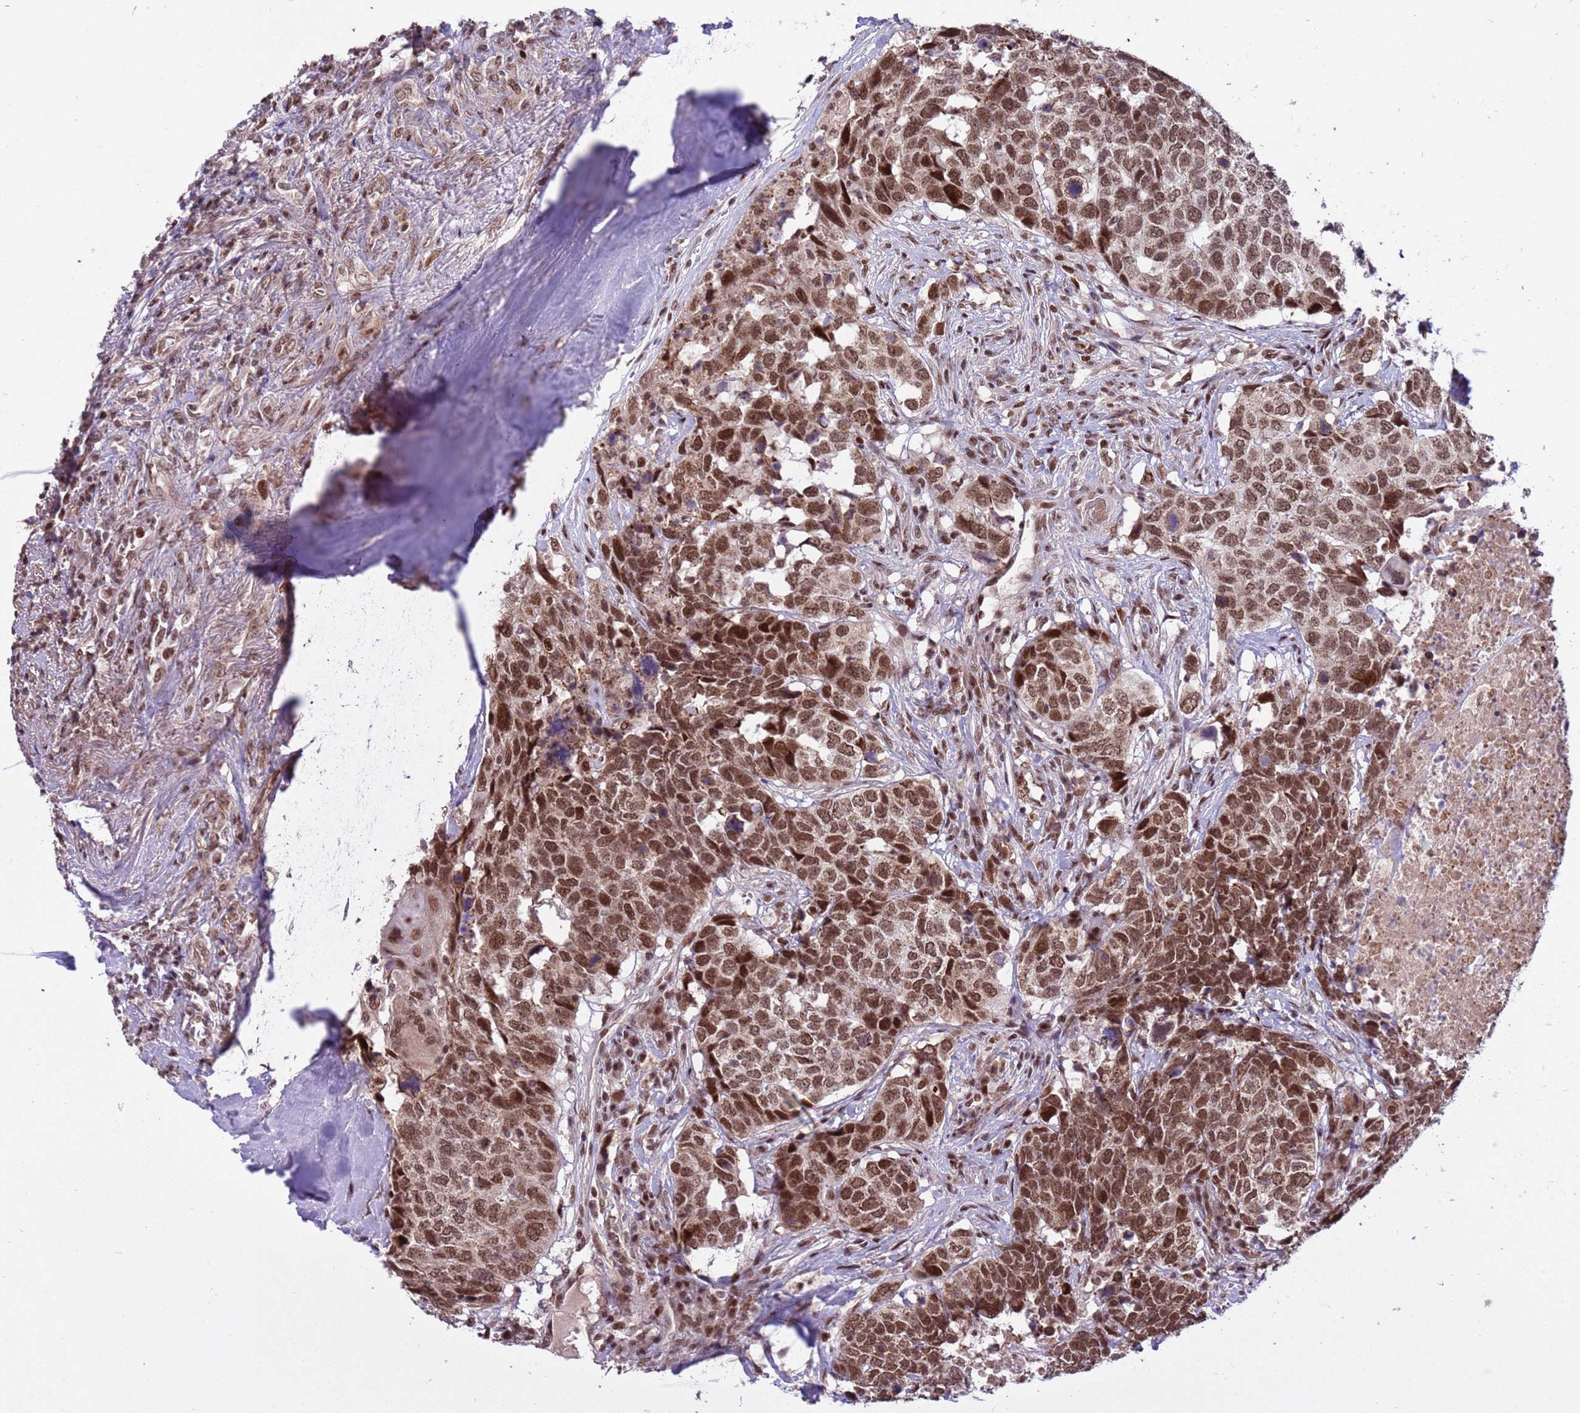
{"staining": {"intensity": "moderate", "quantity": ">75%", "location": "nuclear"}, "tissue": "head and neck cancer", "cell_type": "Tumor cells", "image_type": "cancer", "snomed": [{"axis": "morphology", "description": "Squamous cell carcinoma, NOS"}, {"axis": "topography", "description": "Head-Neck"}], "caption": "Head and neck squamous cell carcinoma stained for a protein (brown) demonstrates moderate nuclear positive positivity in approximately >75% of tumor cells.", "gene": "PPM1H", "patient": {"sex": "male", "age": 66}}